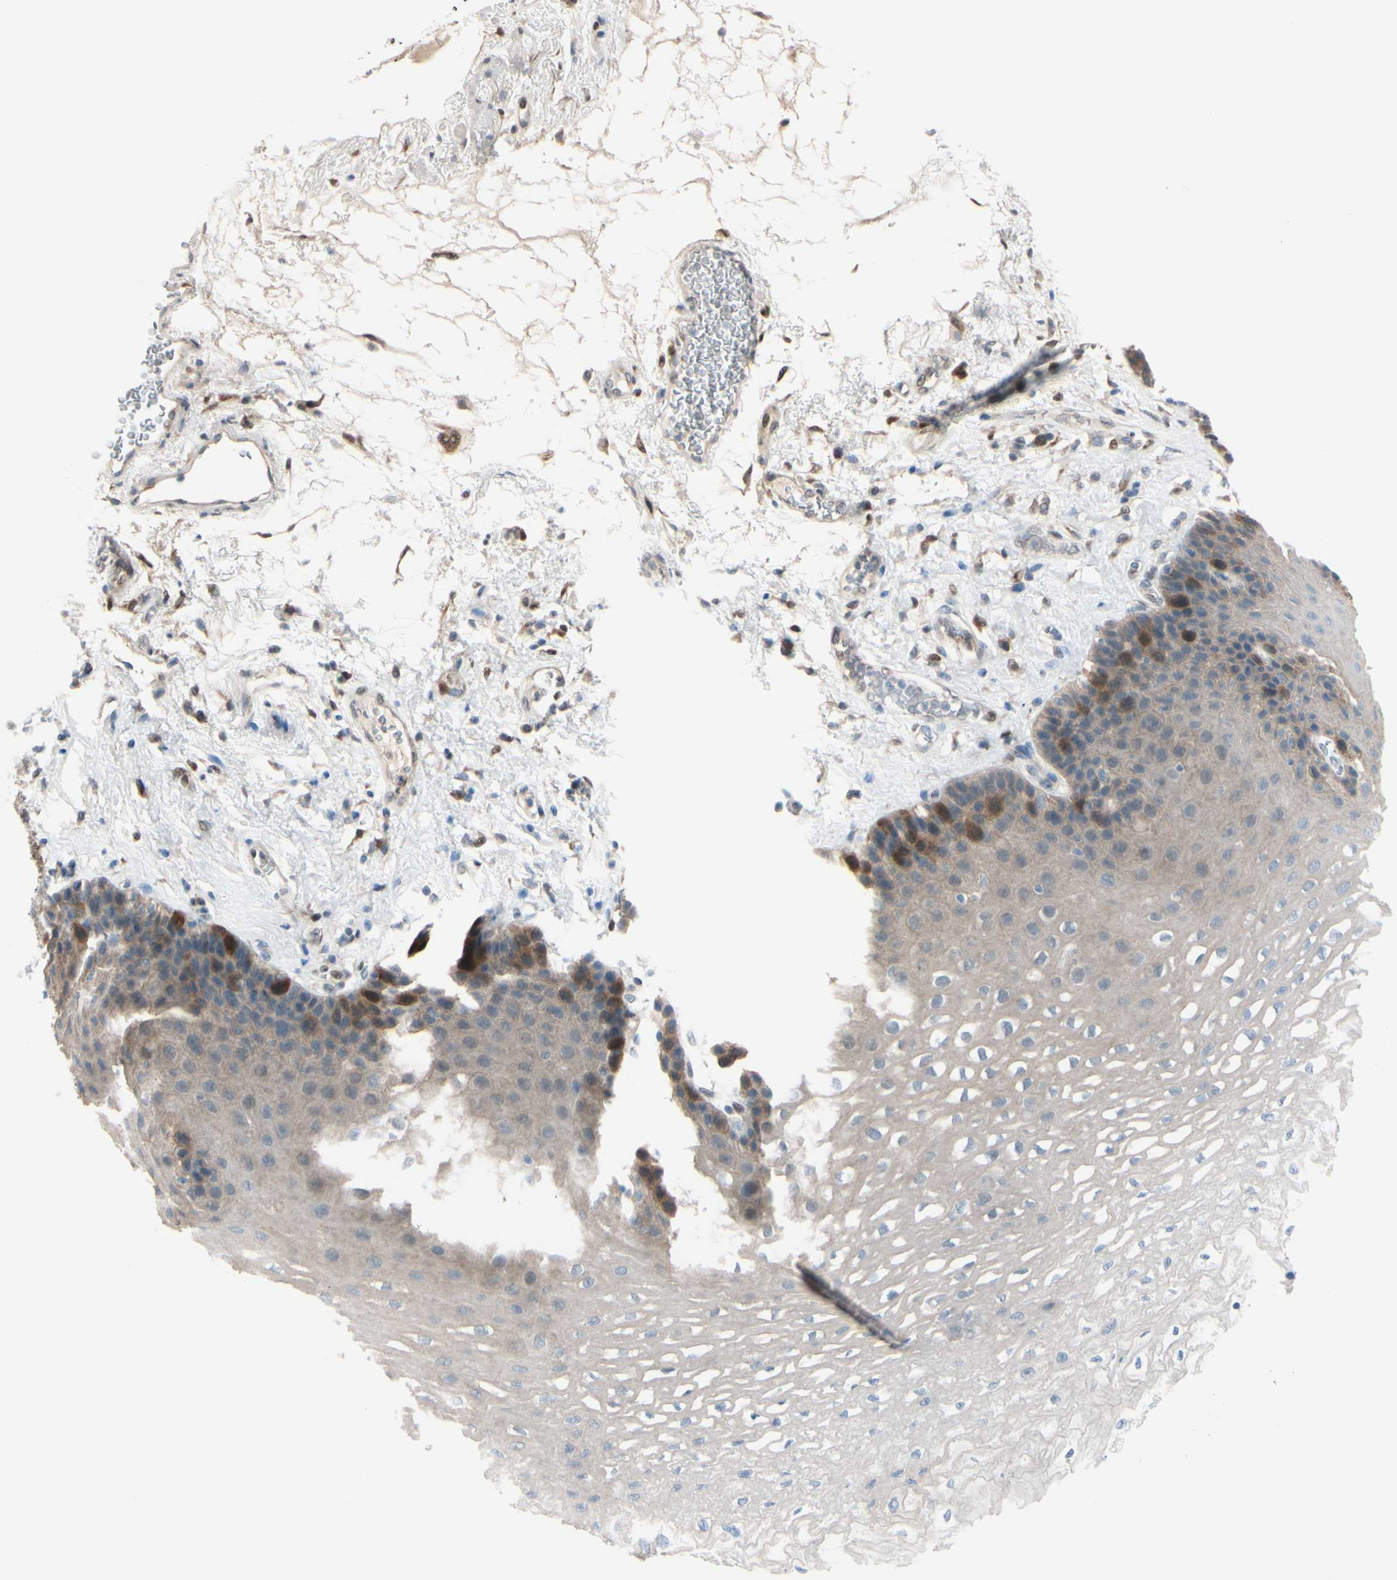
{"staining": {"intensity": "moderate", "quantity": "<25%", "location": "cytoplasmic/membranous,nuclear"}, "tissue": "esophagus", "cell_type": "Squamous epithelial cells", "image_type": "normal", "snomed": [{"axis": "morphology", "description": "Normal tissue, NOS"}, {"axis": "topography", "description": "Esophagus"}], "caption": "Immunohistochemical staining of unremarkable human esophagus exhibits moderate cytoplasmic/membranous,nuclear protein positivity in approximately <25% of squamous epithelial cells.", "gene": "PTTG1", "patient": {"sex": "female", "age": 72}}